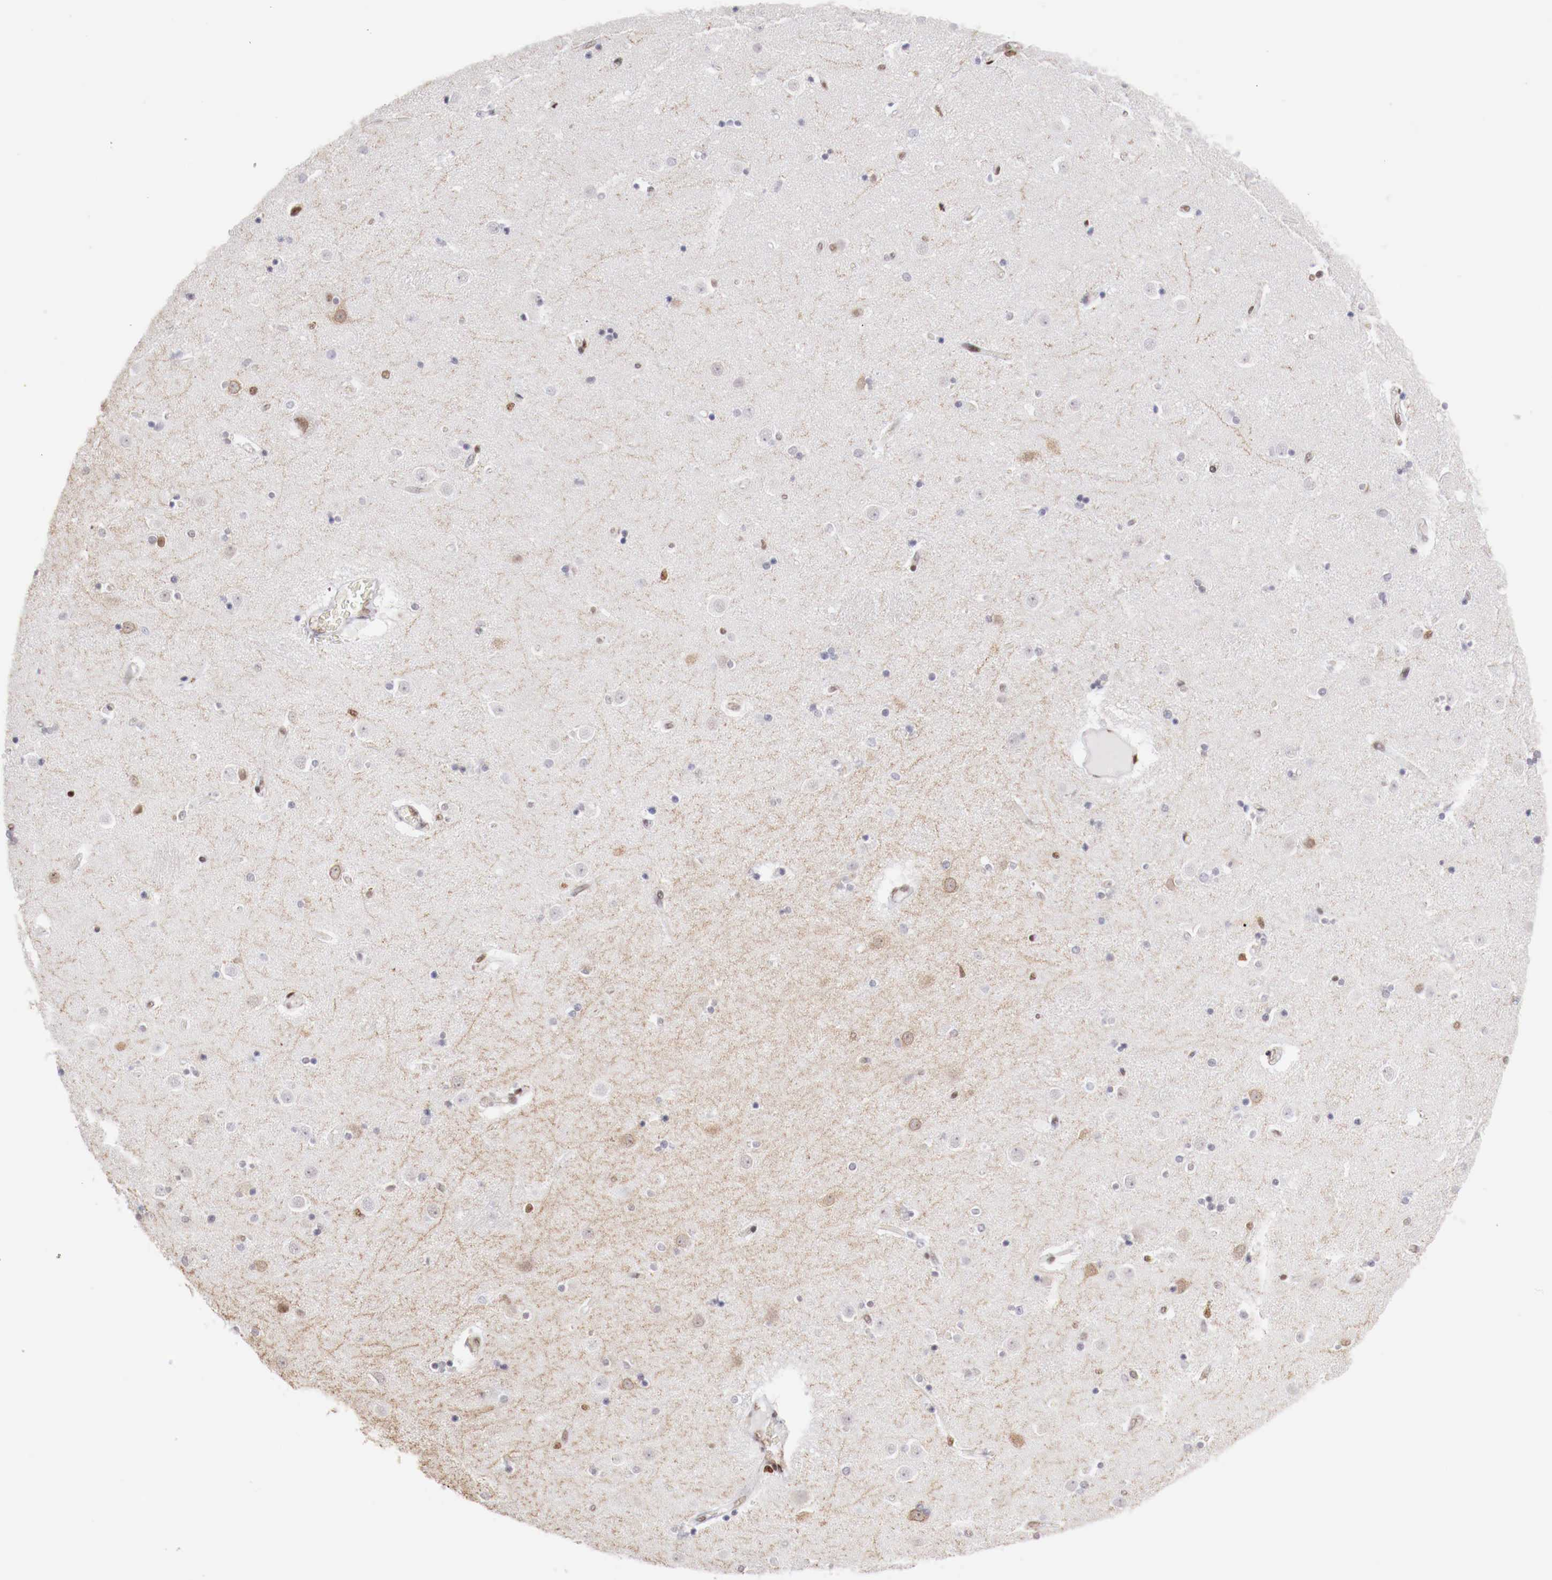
{"staining": {"intensity": "weak", "quantity": "25%-75%", "location": "cytoplasmic/membranous,nuclear"}, "tissue": "caudate", "cell_type": "Glial cells", "image_type": "normal", "snomed": [{"axis": "morphology", "description": "Normal tissue, NOS"}, {"axis": "topography", "description": "Lateral ventricle wall"}], "caption": "Weak cytoplasmic/membranous,nuclear staining for a protein is identified in approximately 25%-75% of glial cells of benign caudate using immunohistochemistry.", "gene": "MAX", "patient": {"sex": "female", "age": 54}}